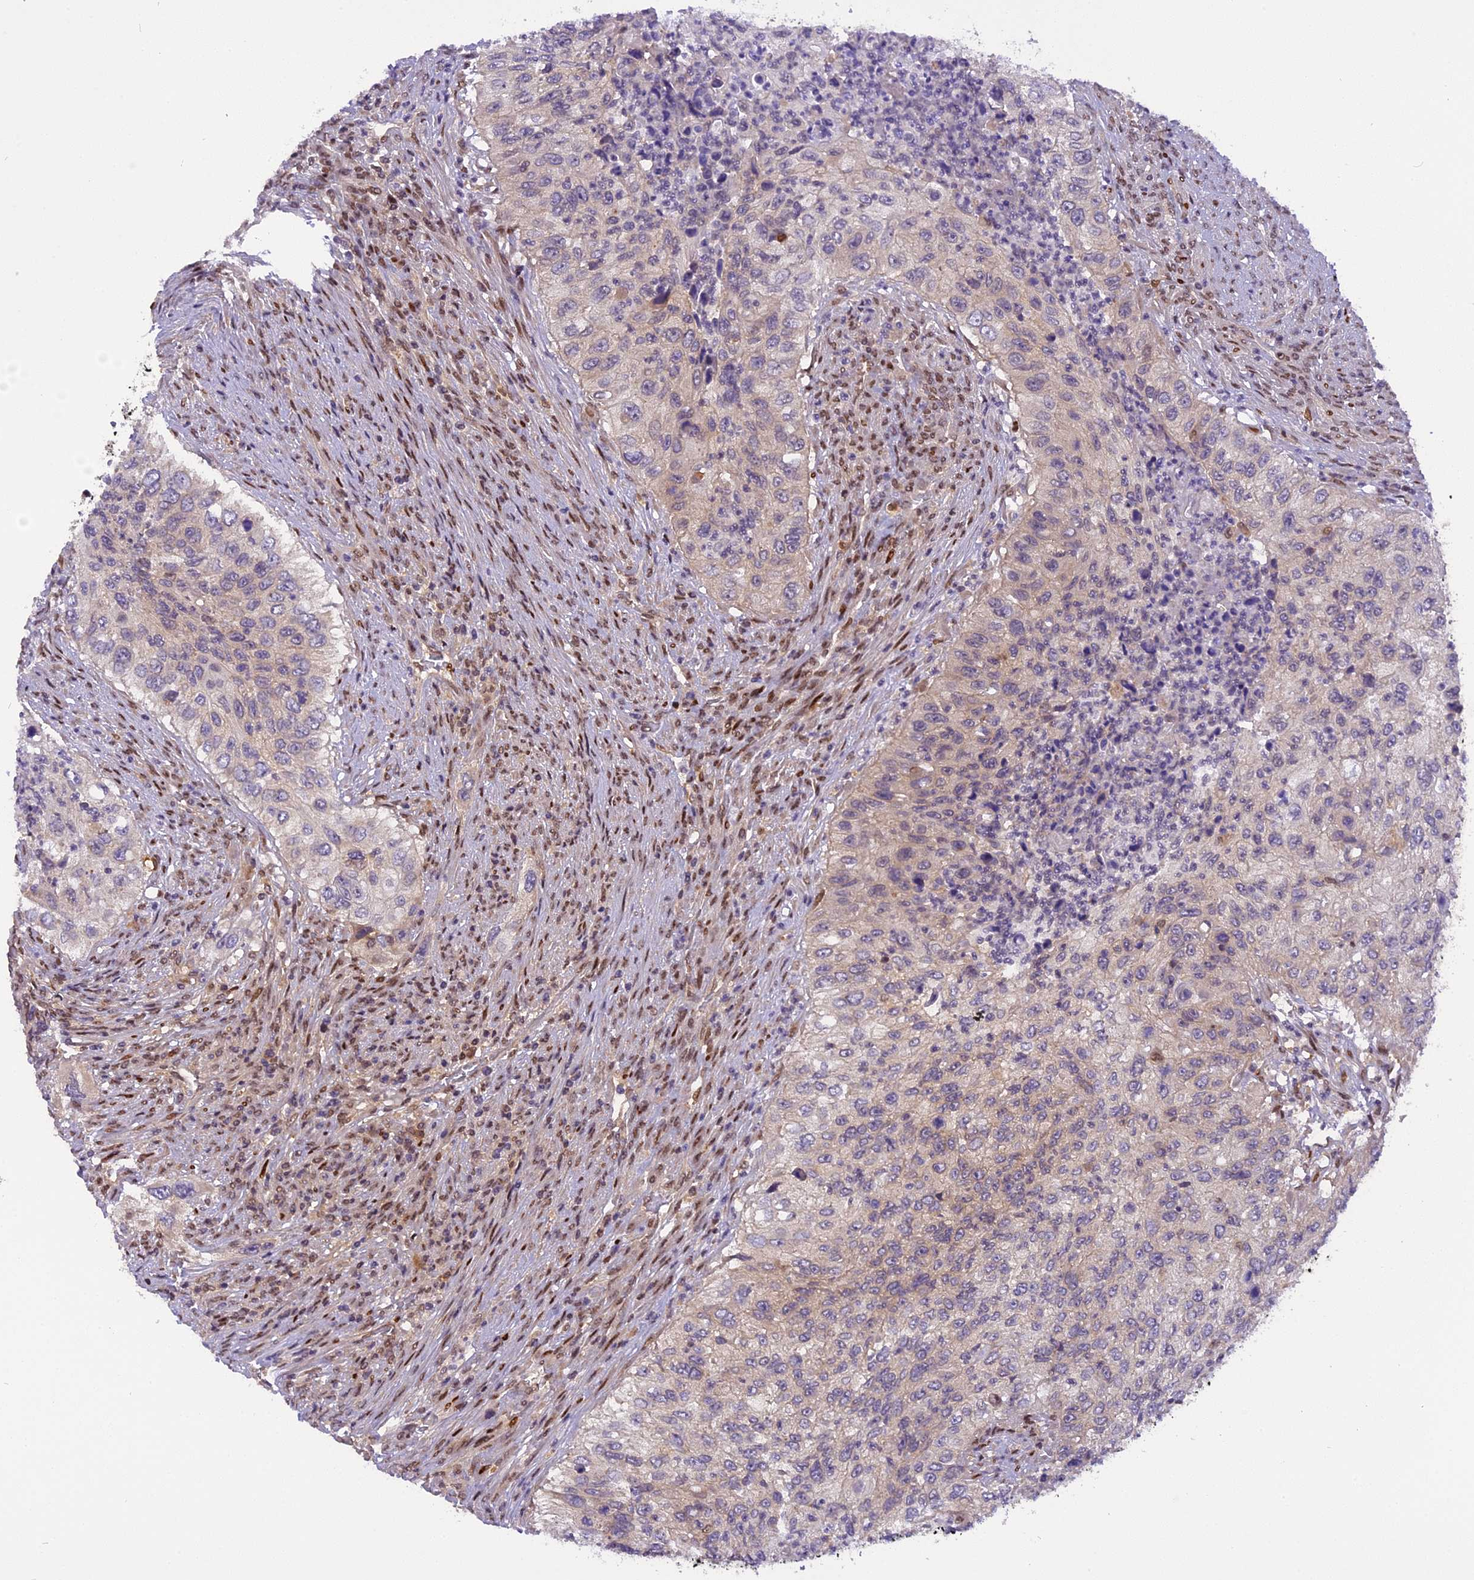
{"staining": {"intensity": "negative", "quantity": "none", "location": "none"}, "tissue": "urothelial cancer", "cell_type": "Tumor cells", "image_type": "cancer", "snomed": [{"axis": "morphology", "description": "Urothelial carcinoma, High grade"}, {"axis": "topography", "description": "Urinary bladder"}], "caption": "Immunohistochemical staining of human high-grade urothelial carcinoma reveals no significant staining in tumor cells.", "gene": "RABGGTA", "patient": {"sex": "female", "age": 60}}